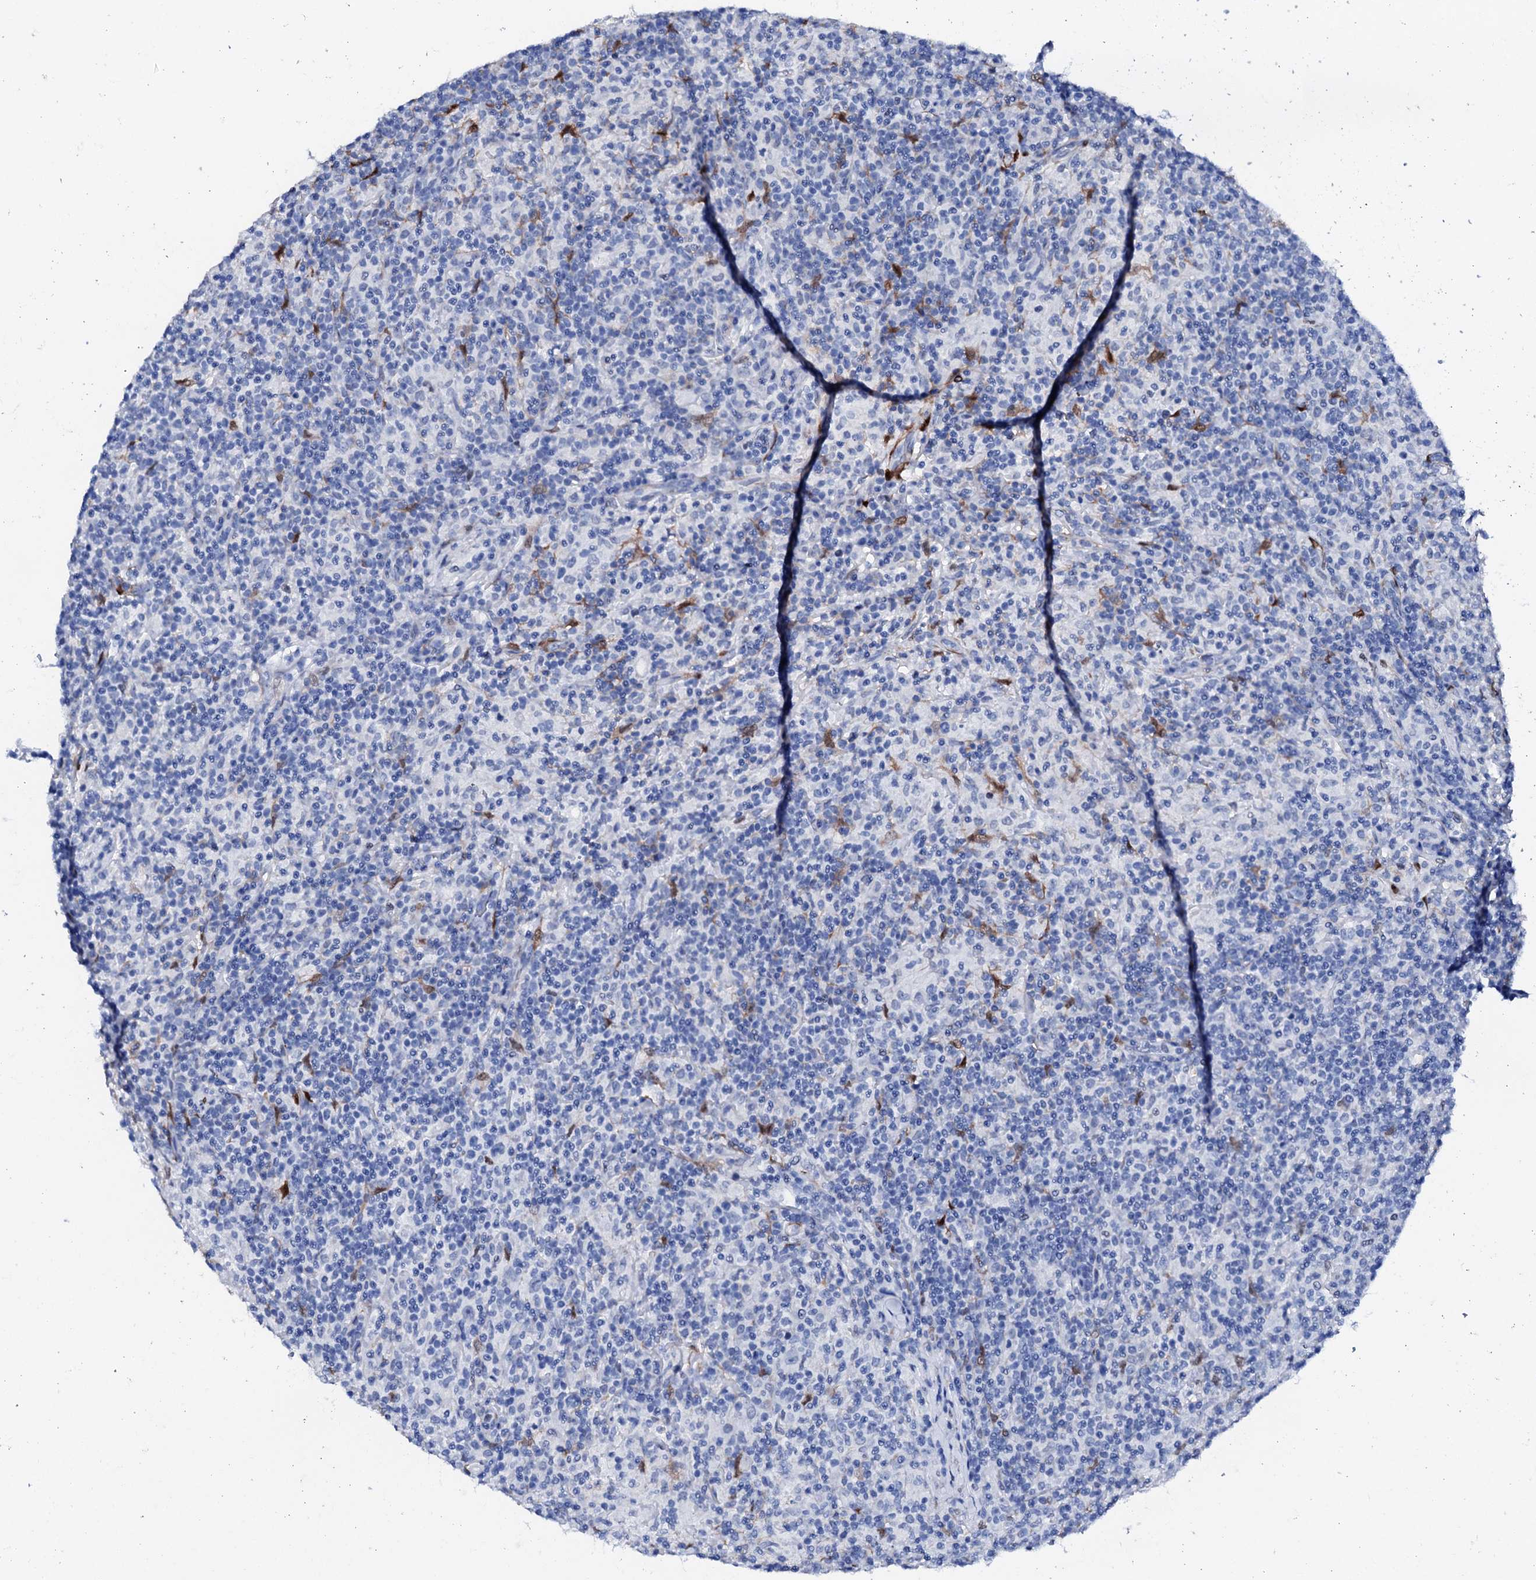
{"staining": {"intensity": "negative", "quantity": "none", "location": "none"}, "tissue": "lymphoma", "cell_type": "Tumor cells", "image_type": "cancer", "snomed": [{"axis": "morphology", "description": "Hodgkin's disease, NOS"}, {"axis": "topography", "description": "Lymph node"}], "caption": "Immunohistochemical staining of lymphoma shows no significant expression in tumor cells. (Immunohistochemistry (ihc), brightfield microscopy, high magnification).", "gene": "NRIP2", "patient": {"sex": "male", "age": 70}}